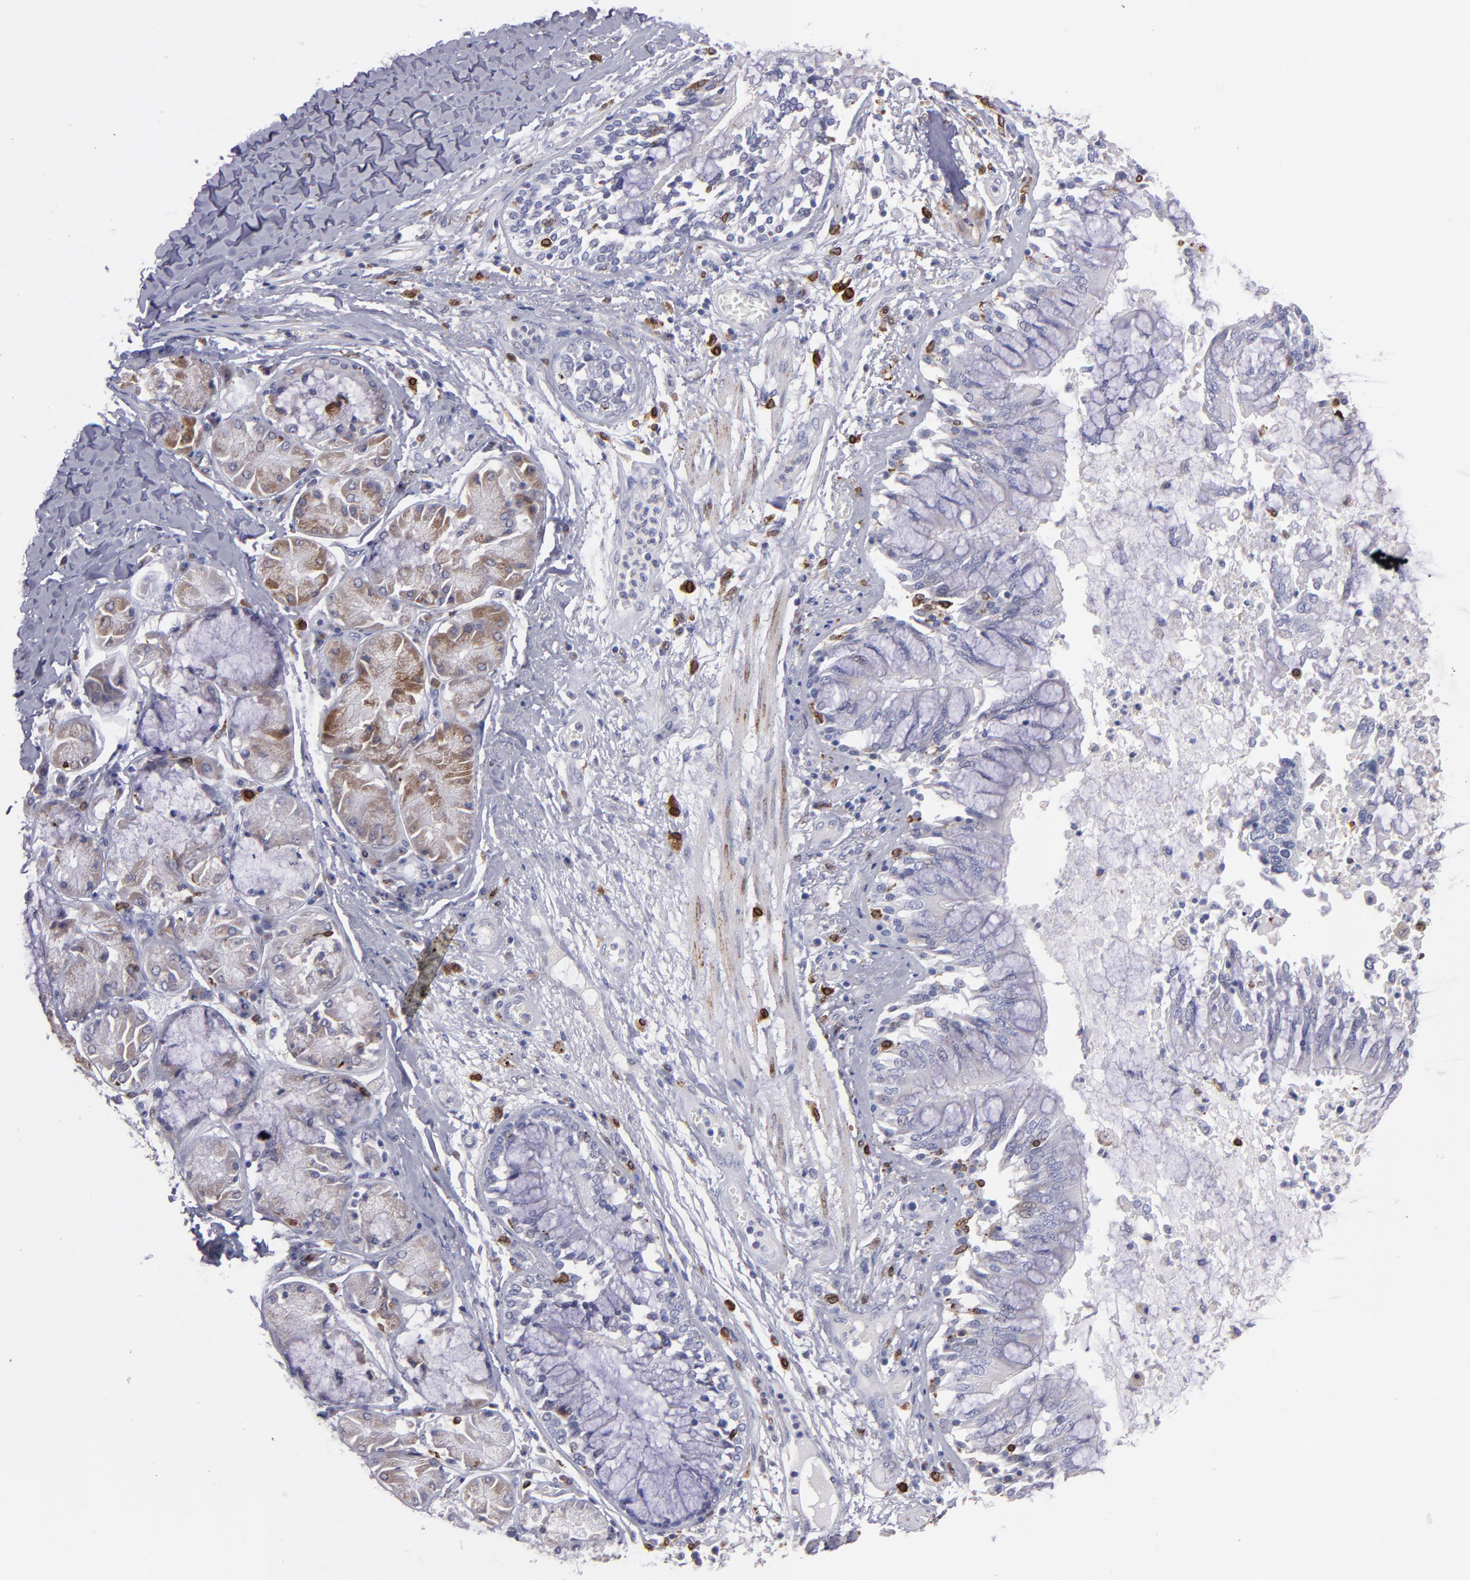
{"staining": {"intensity": "negative", "quantity": "none", "location": "none"}, "tissue": "bronchus", "cell_type": "Respiratory epithelial cells", "image_type": "normal", "snomed": [{"axis": "morphology", "description": "Normal tissue, NOS"}, {"axis": "topography", "description": "Cartilage tissue"}, {"axis": "topography", "description": "Bronchus"}, {"axis": "topography", "description": "Lung"}], "caption": "Protein analysis of unremarkable bronchus exhibits no significant positivity in respiratory epithelial cells.", "gene": "PTGS1", "patient": {"sex": "female", "age": 49}}